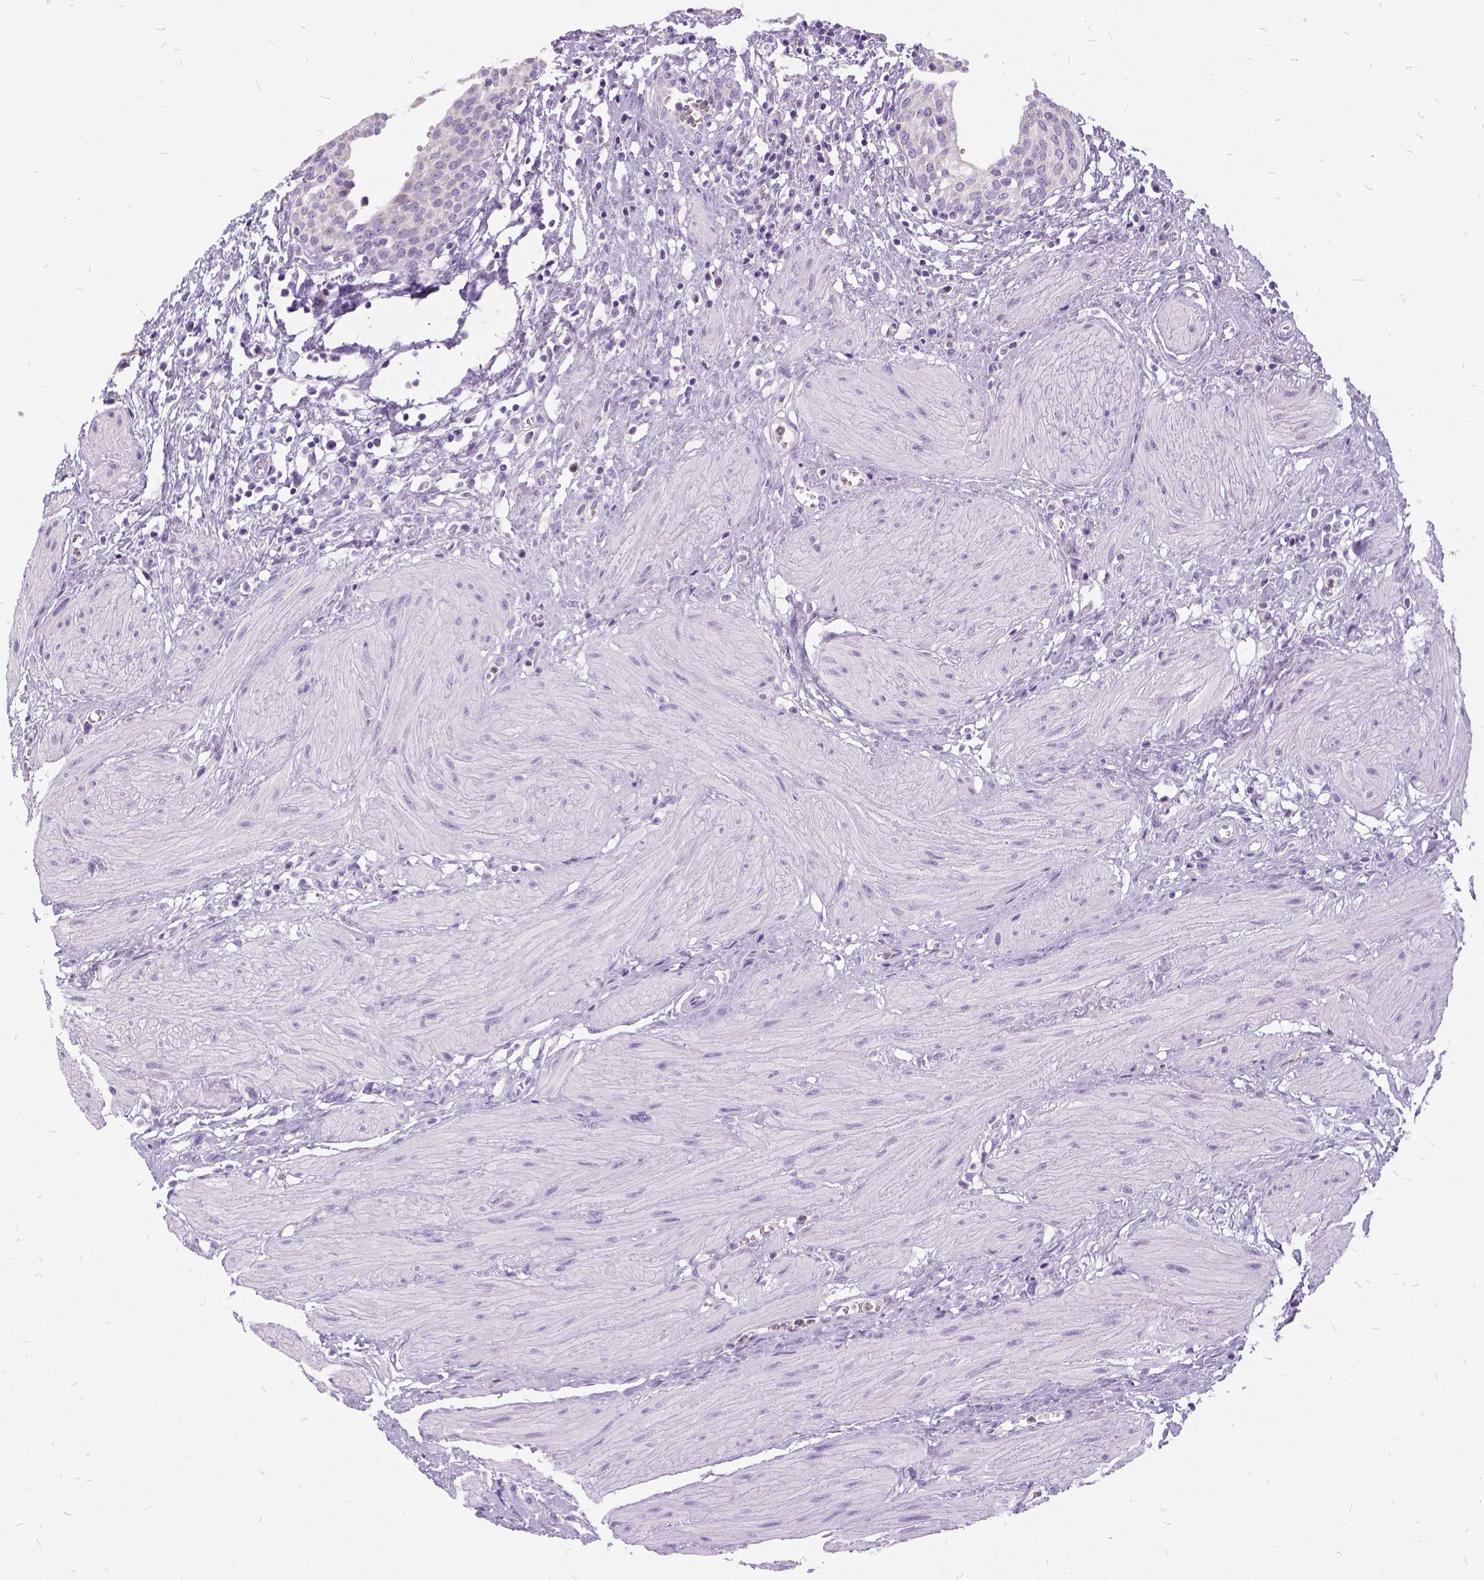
{"staining": {"intensity": "negative", "quantity": "none", "location": "none"}, "tissue": "urinary bladder", "cell_type": "Urothelial cells", "image_type": "normal", "snomed": [{"axis": "morphology", "description": "Normal tissue, NOS"}, {"axis": "topography", "description": "Urinary bladder"}], "caption": "Immunohistochemistry photomicrograph of normal urinary bladder: human urinary bladder stained with DAB reveals no significant protein staining in urothelial cells.", "gene": "FDX1", "patient": {"sex": "male", "age": 55}}